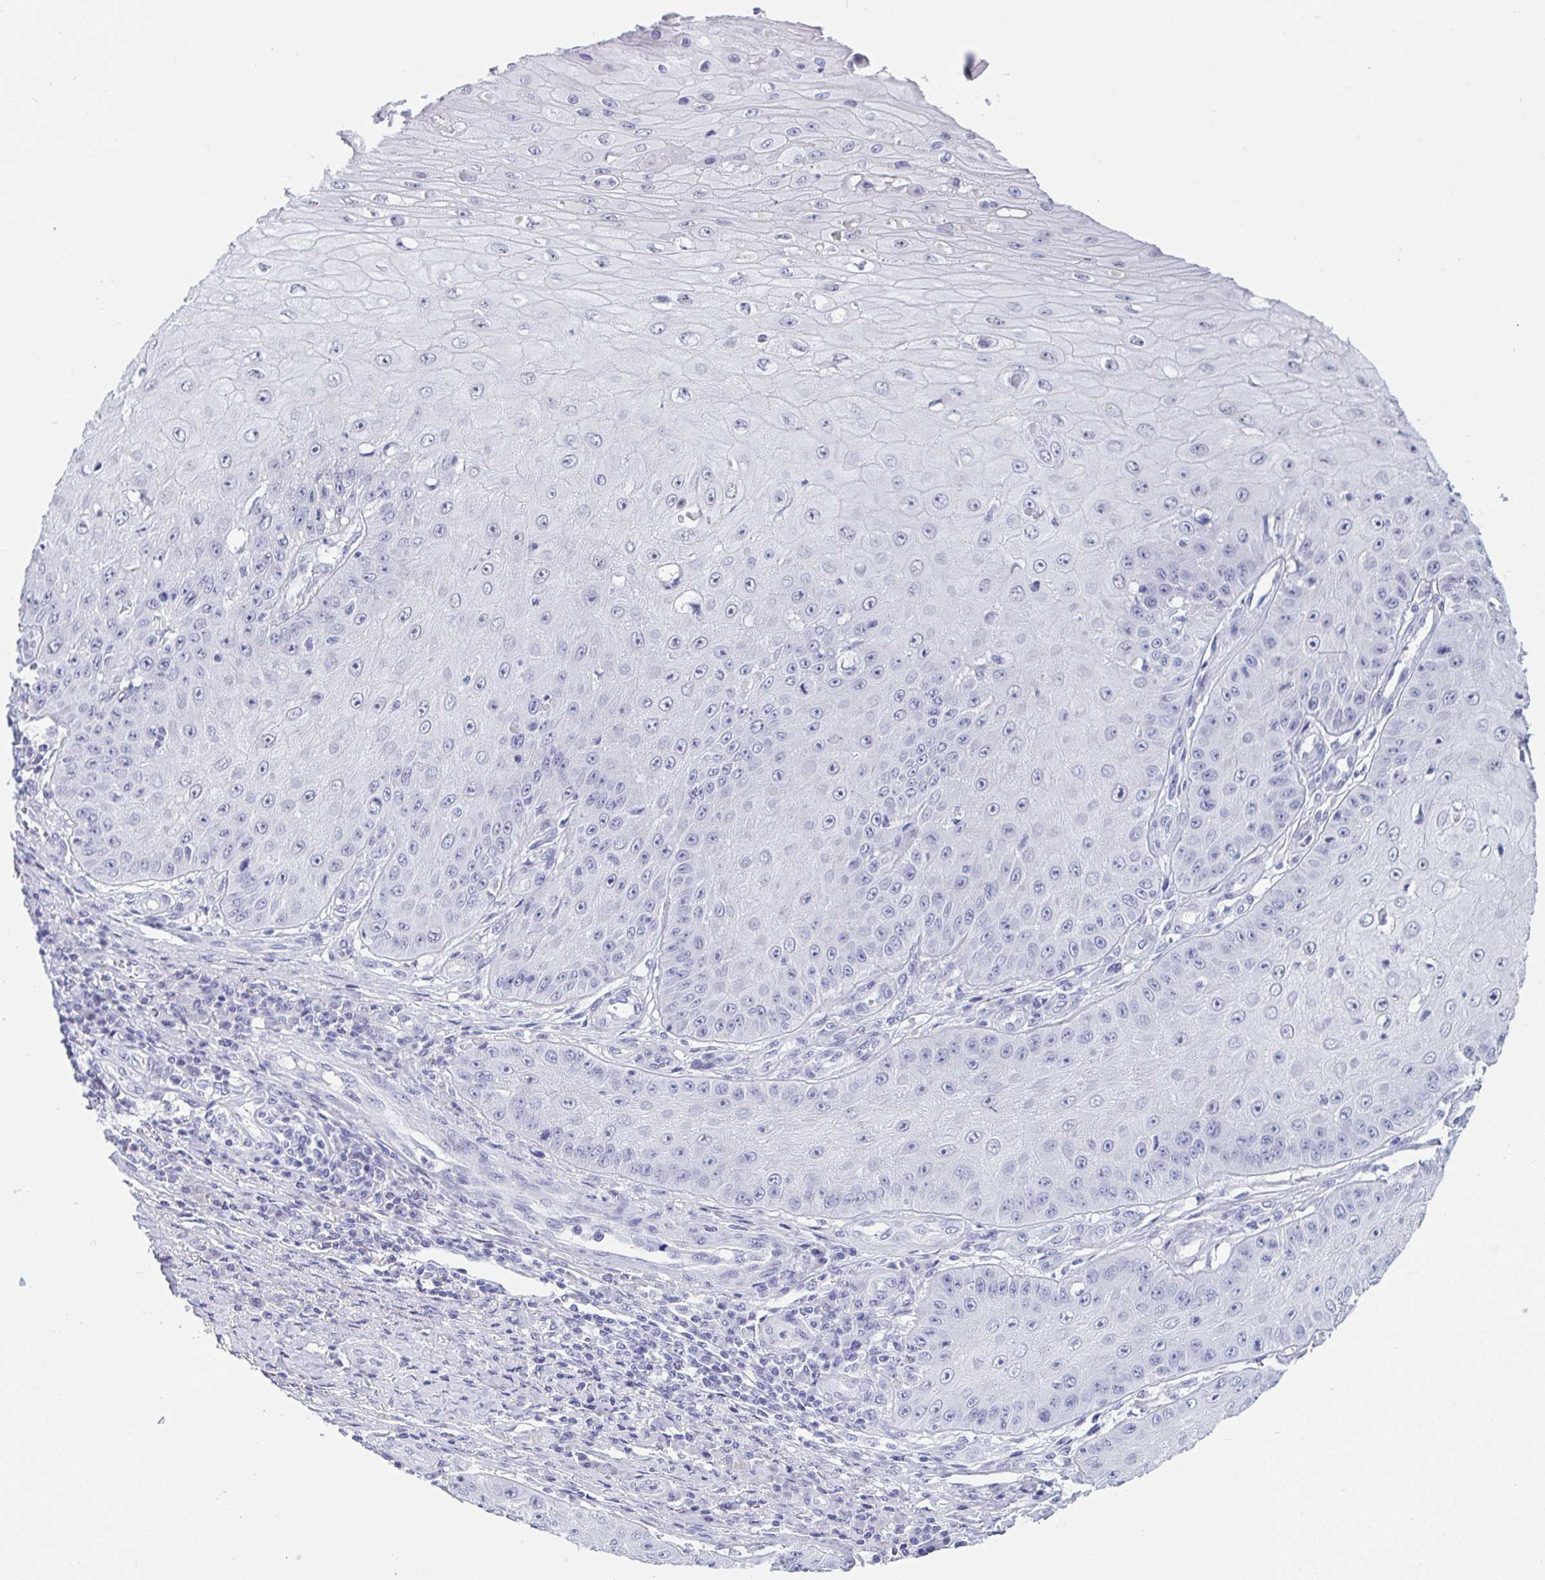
{"staining": {"intensity": "negative", "quantity": "none", "location": "none"}, "tissue": "skin cancer", "cell_type": "Tumor cells", "image_type": "cancer", "snomed": [{"axis": "morphology", "description": "Squamous cell carcinoma, NOS"}, {"axis": "topography", "description": "Skin"}], "caption": "Immunohistochemistry (IHC) histopathology image of human squamous cell carcinoma (skin) stained for a protein (brown), which shows no staining in tumor cells.", "gene": "PRDM9", "patient": {"sex": "male", "age": 70}}